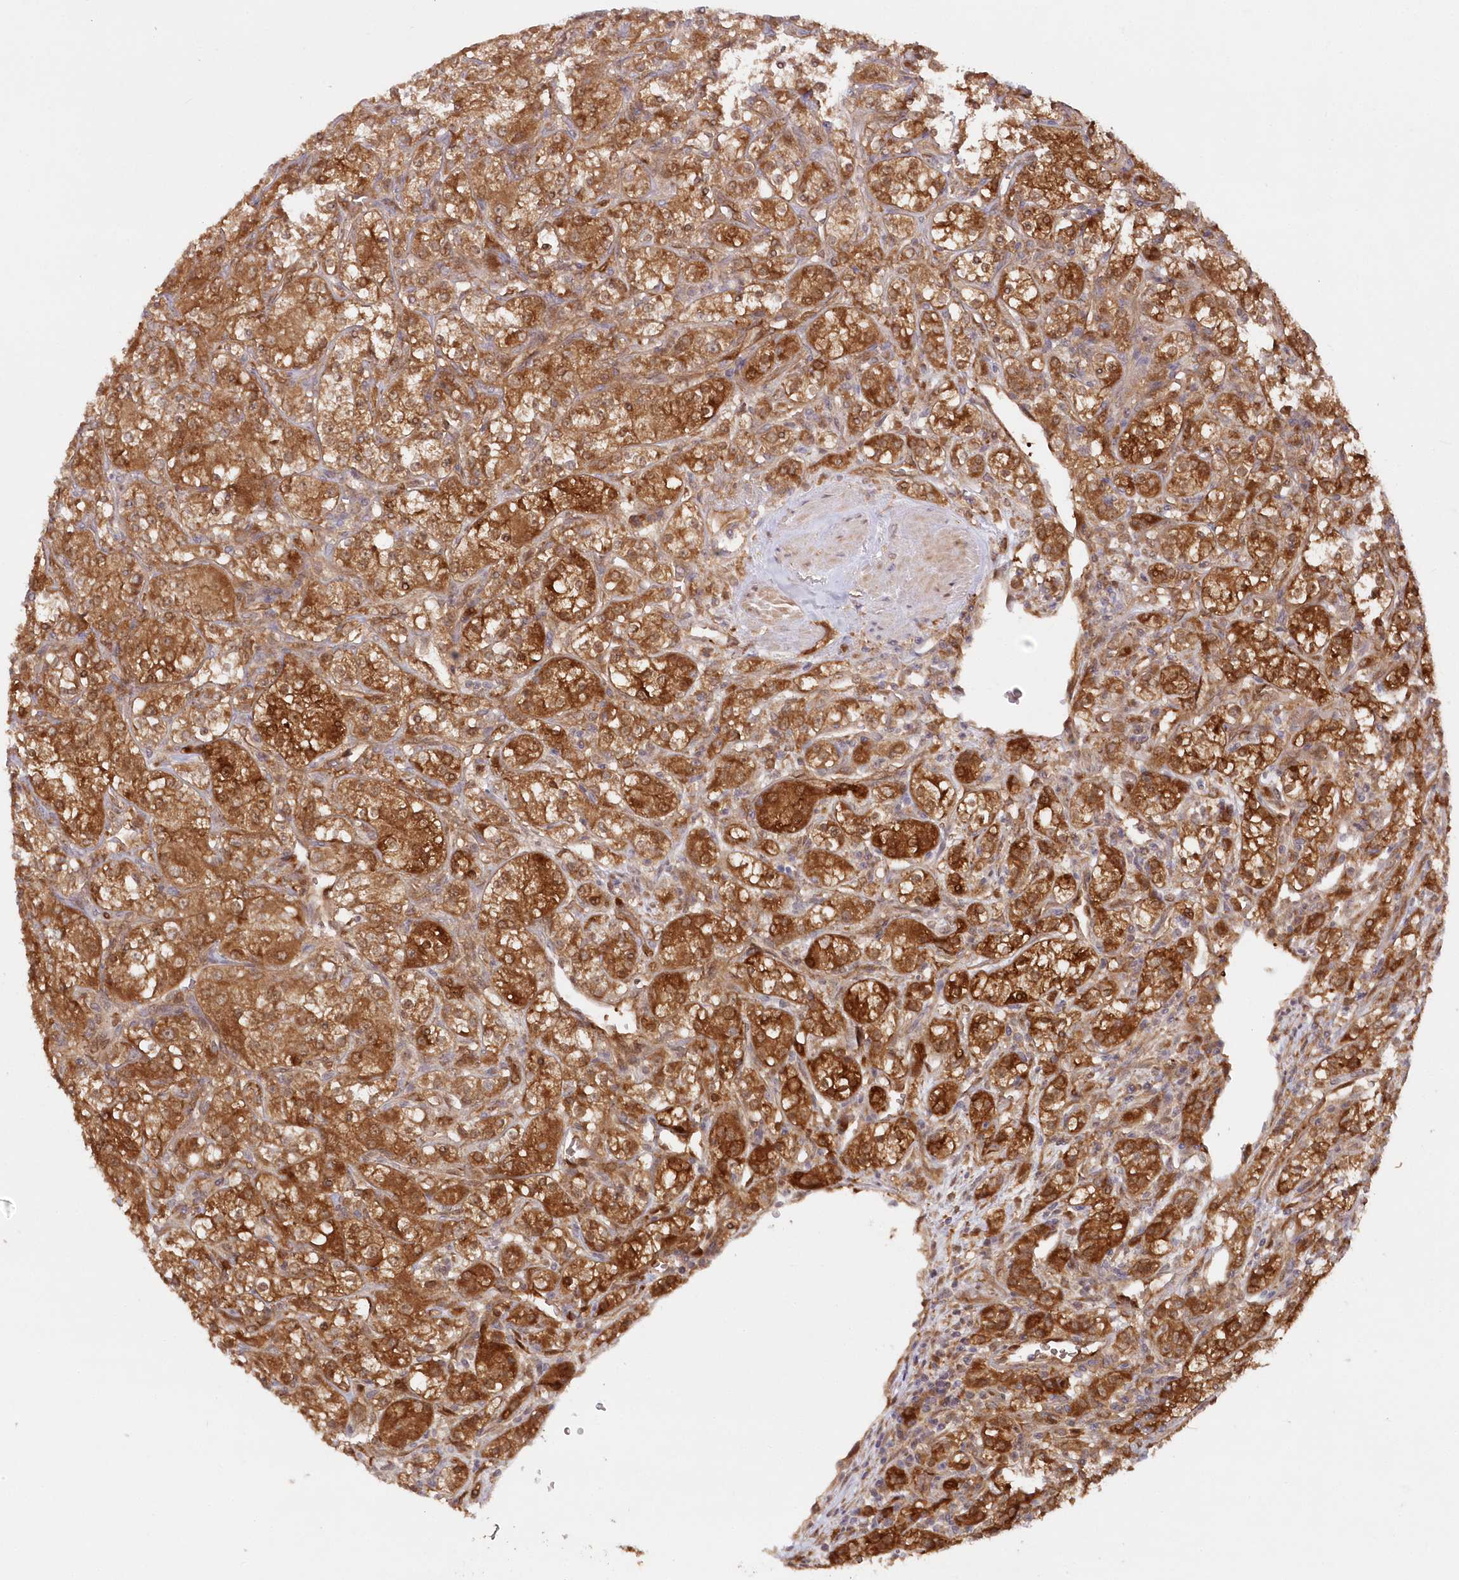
{"staining": {"intensity": "strong", "quantity": ">75%", "location": "cytoplasmic/membranous"}, "tissue": "renal cancer", "cell_type": "Tumor cells", "image_type": "cancer", "snomed": [{"axis": "morphology", "description": "Adenocarcinoma, NOS"}, {"axis": "topography", "description": "Kidney"}], "caption": "Adenocarcinoma (renal) stained with DAB (3,3'-diaminobenzidine) immunohistochemistry exhibits high levels of strong cytoplasmic/membranous expression in approximately >75% of tumor cells. (IHC, brightfield microscopy, high magnification).", "gene": "GBE1", "patient": {"sex": "male", "age": 77}}